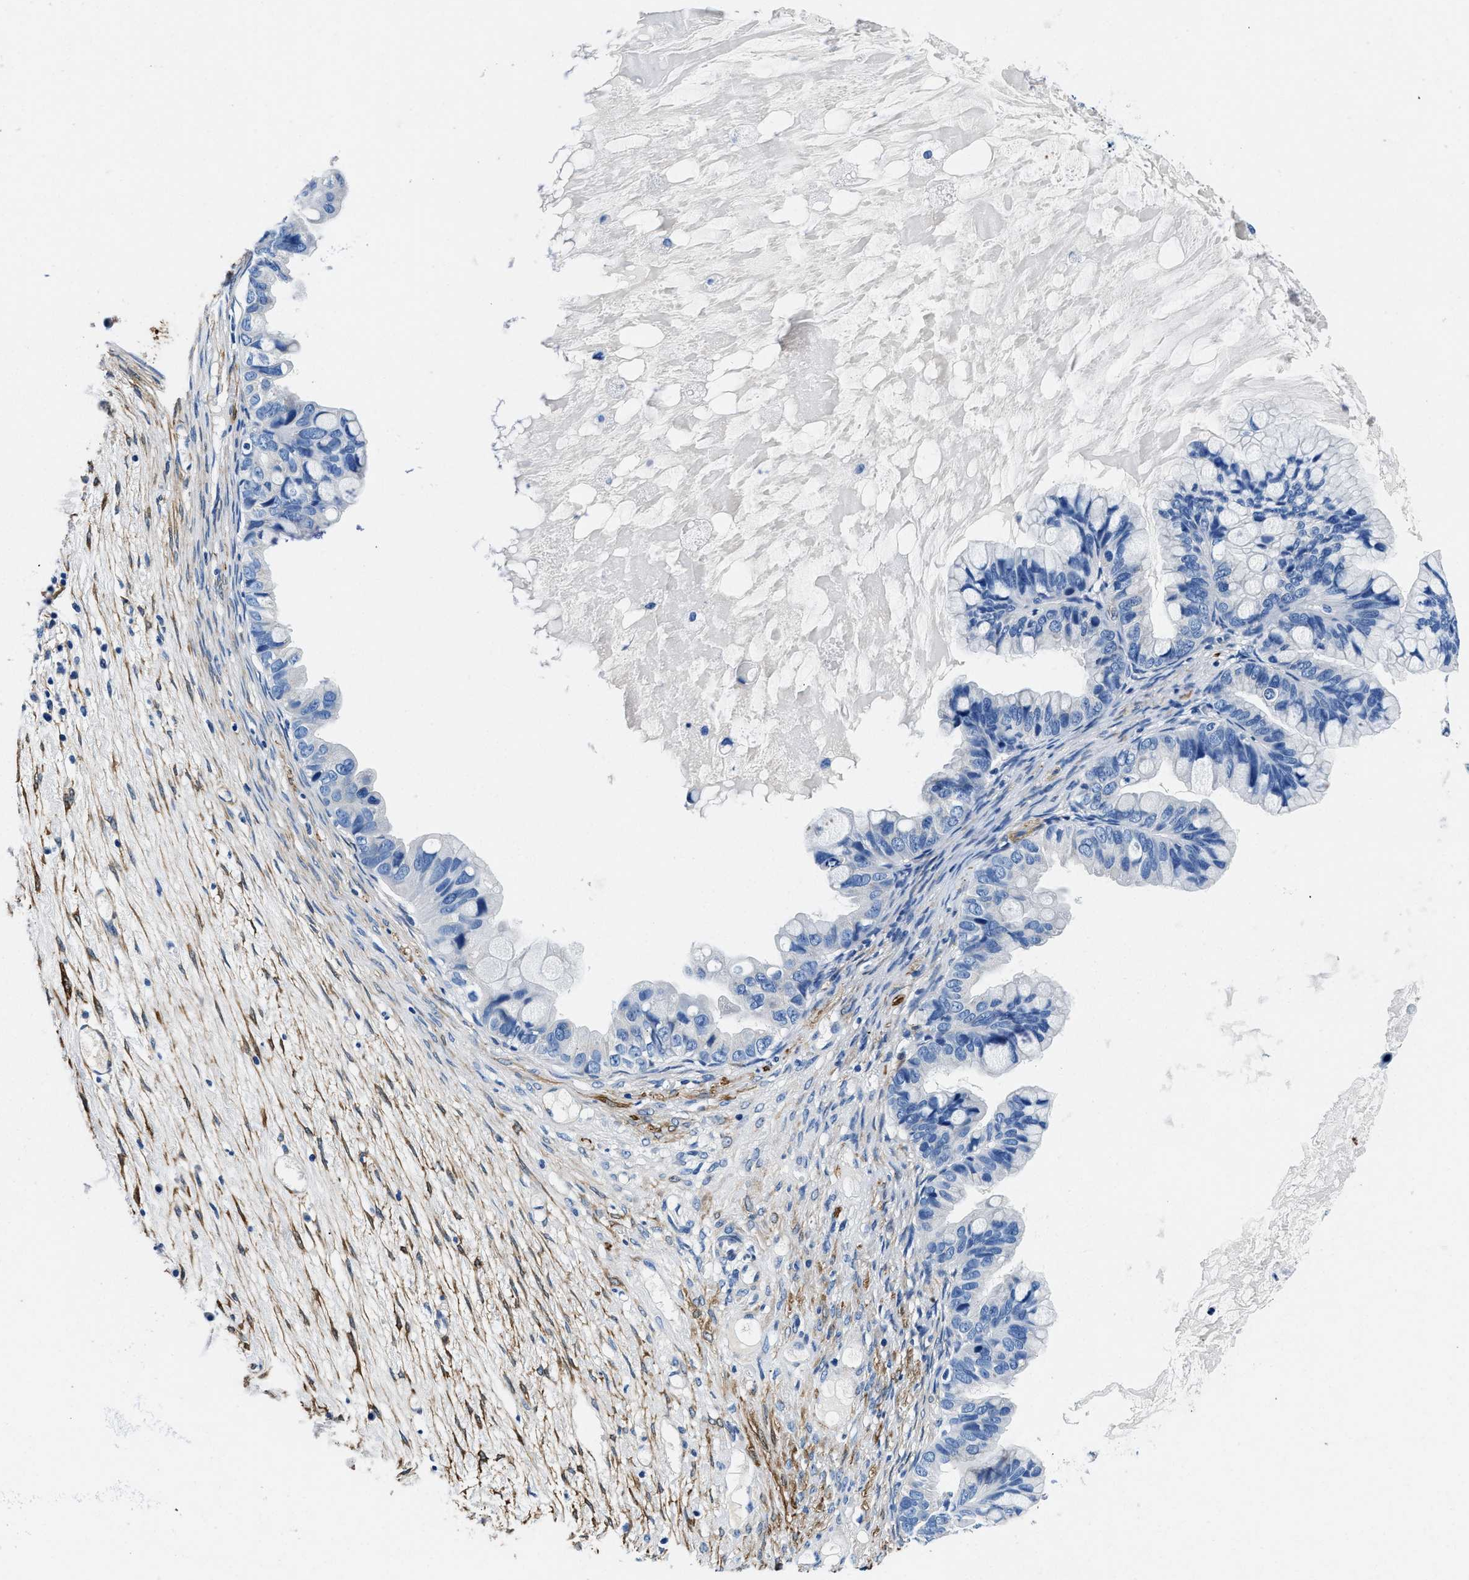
{"staining": {"intensity": "negative", "quantity": "none", "location": "none"}, "tissue": "ovarian cancer", "cell_type": "Tumor cells", "image_type": "cancer", "snomed": [{"axis": "morphology", "description": "Cystadenocarcinoma, mucinous, NOS"}, {"axis": "topography", "description": "Ovary"}], "caption": "This is a photomicrograph of immunohistochemistry (IHC) staining of ovarian cancer, which shows no positivity in tumor cells.", "gene": "TEX261", "patient": {"sex": "female", "age": 80}}